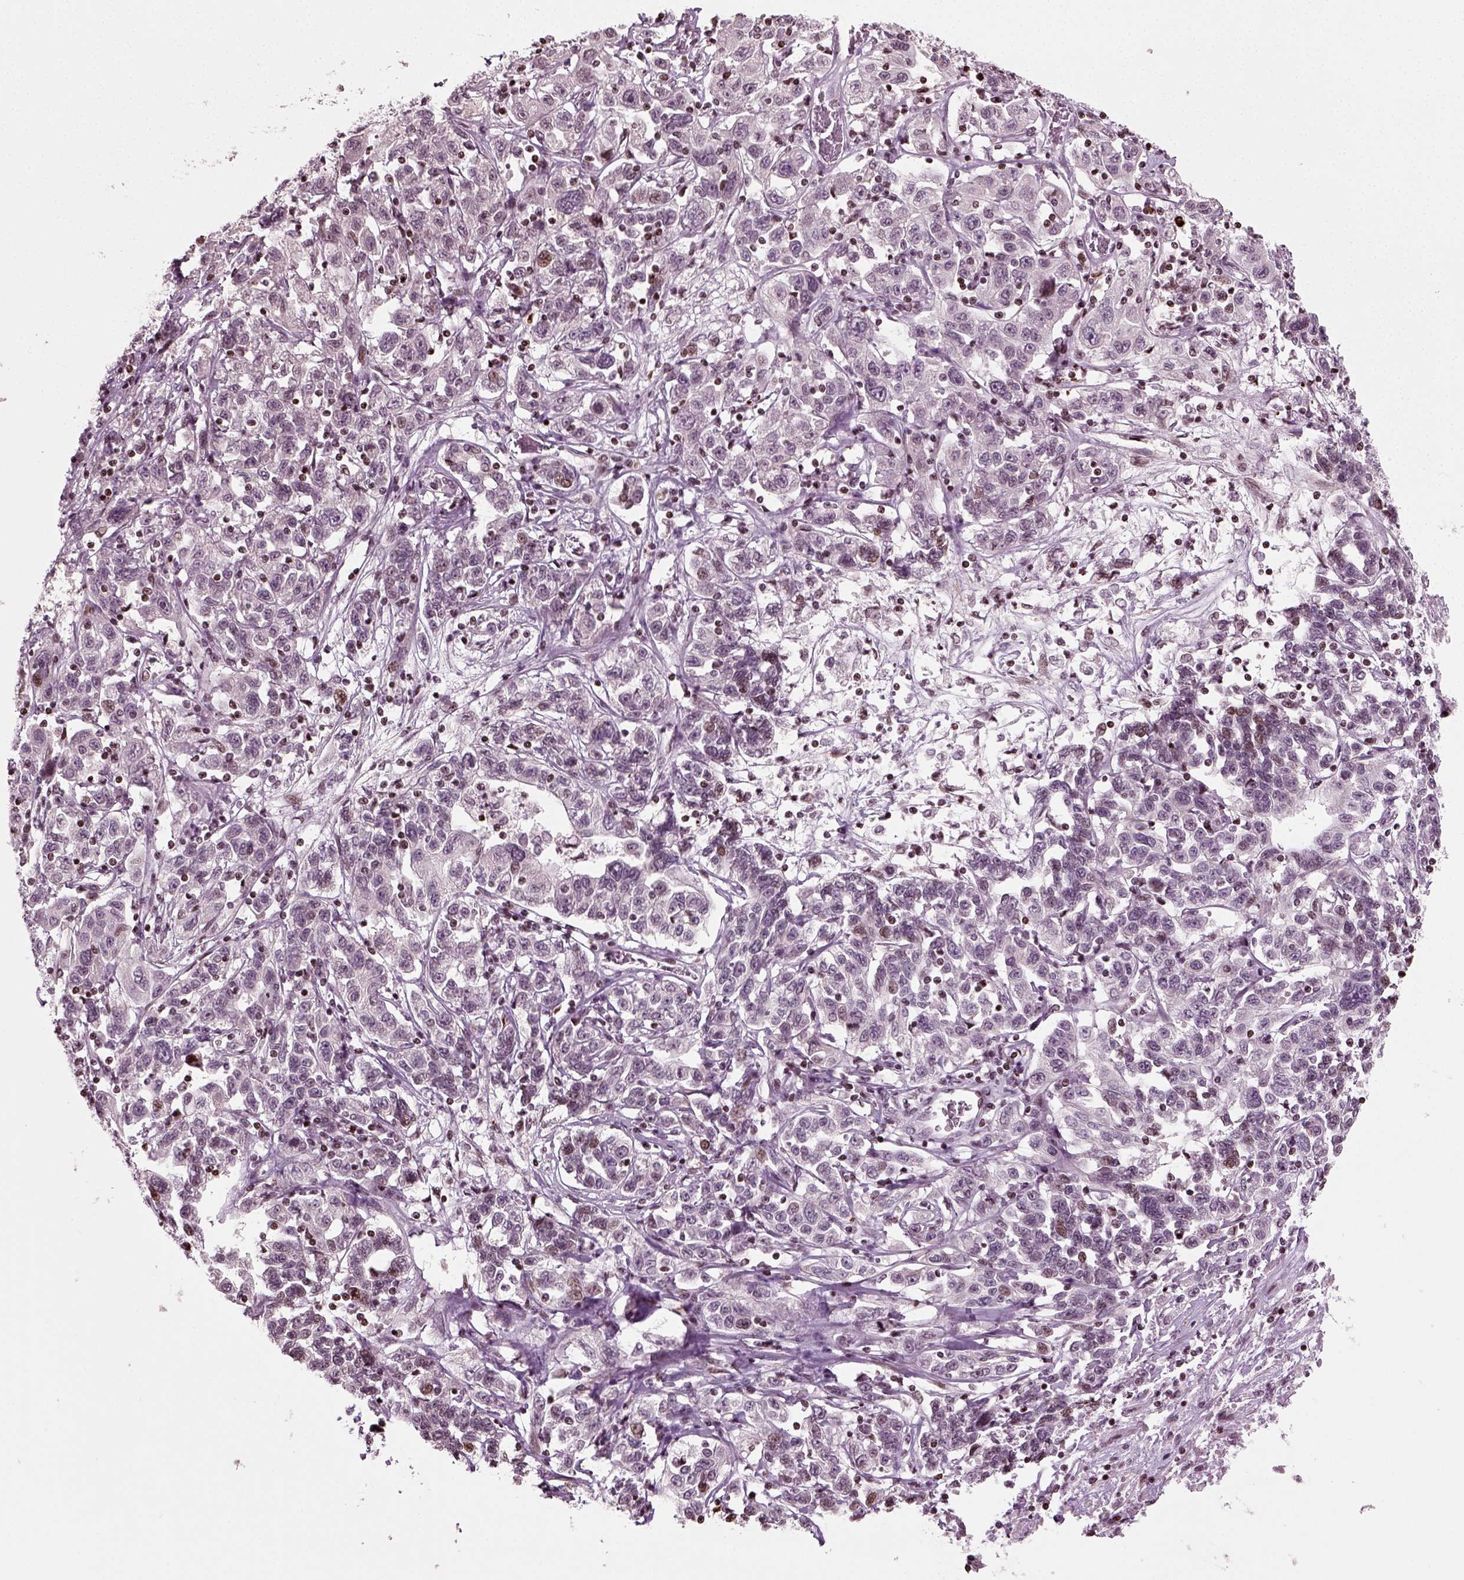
{"staining": {"intensity": "moderate", "quantity": "<25%", "location": "nuclear"}, "tissue": "liver cancer", "cell_type": "Tumor cells", "image_type": "cancer", "snomed": [{"axis": "morphology", "description": "Adenocarcinoma, NOS"}, {"axis": "morphology", "description": "Cholangiocarcinoma"}, {"axis": "topography", "description": "Liver"}], "caption": "A photomicrograph showing moderate nuclear positivity in about <25% of tumor cells in liver cancer (cholangiocarcinoma), as visualized by brown immunohistochemical staining.", "gene": "HEYL", "patient": {"sex": "male", "age": 64}}